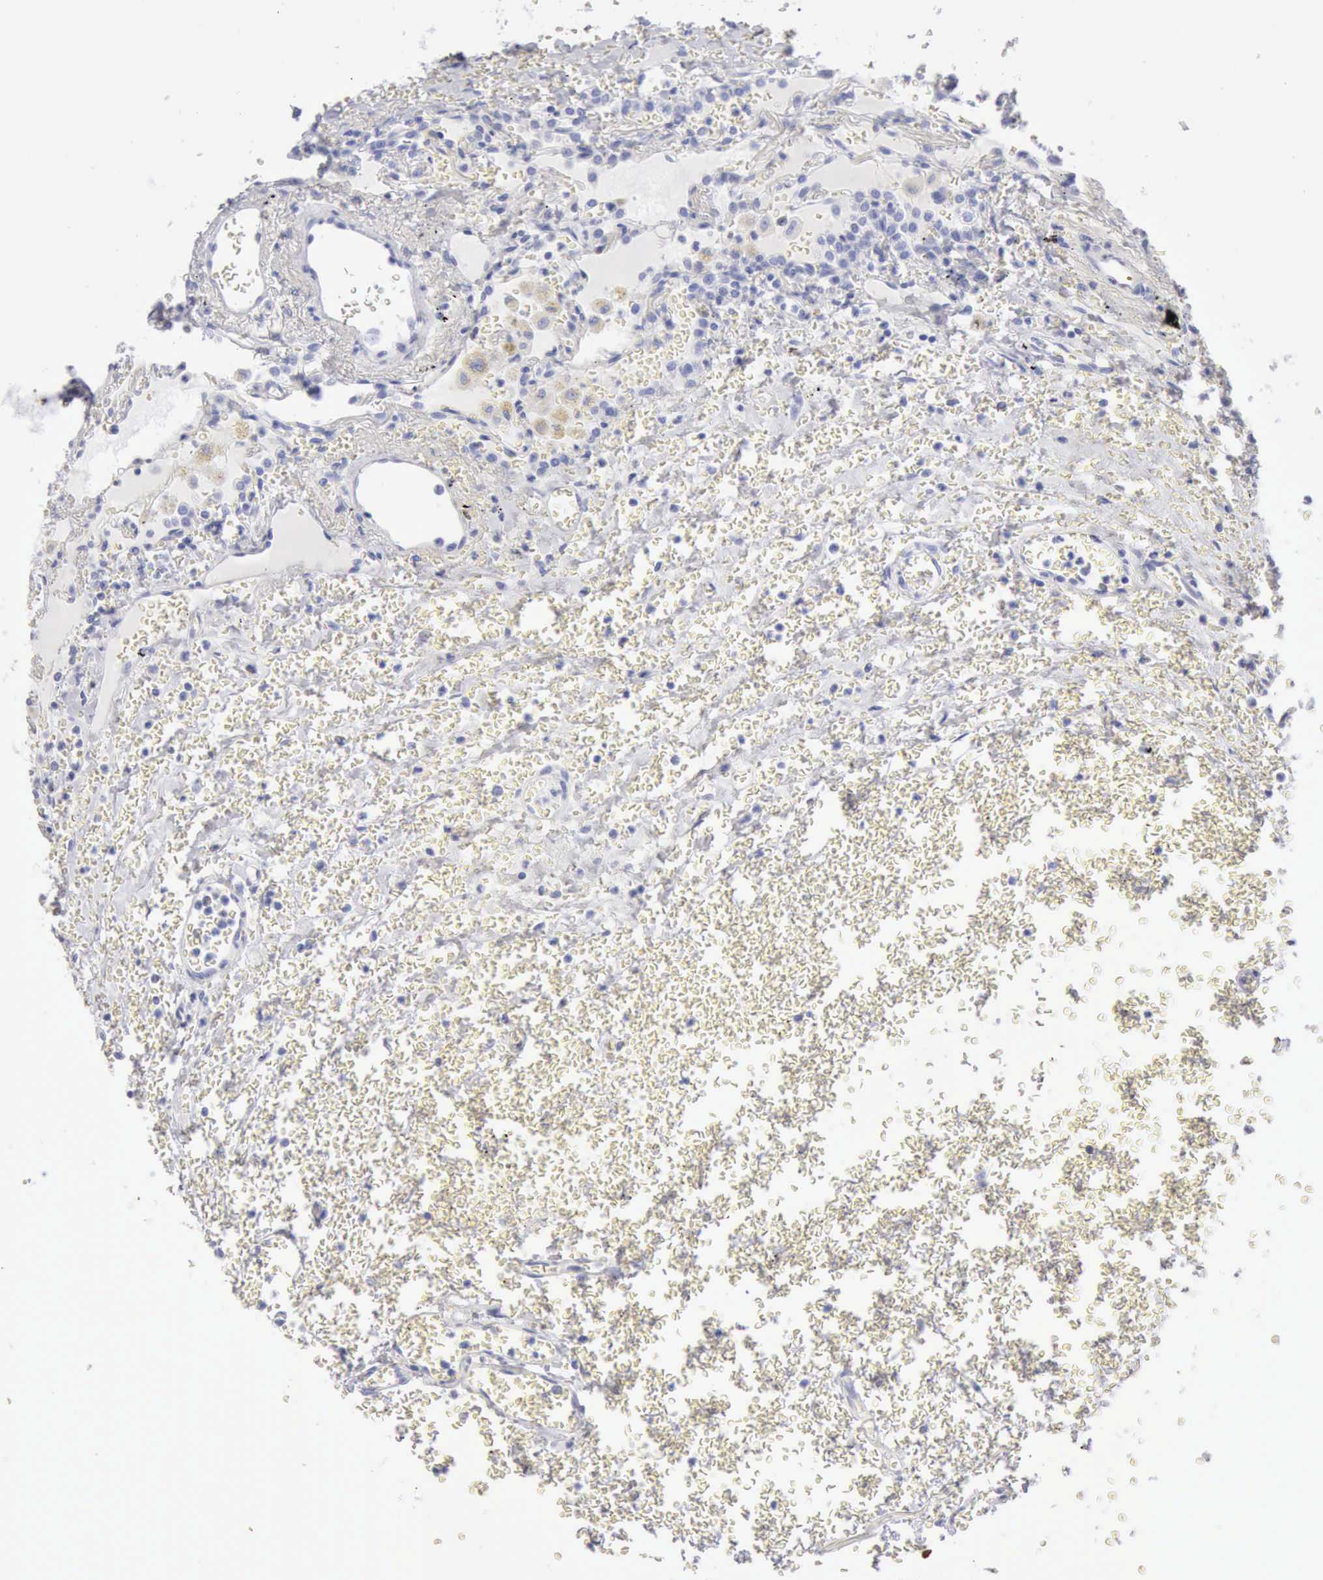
{"staining": {"intensity": "negative", "quantity": "none", "location": "none"}, "tissue": "carcinoid", "cell_type": "Tumor cells", "image_type": "cancer", "snomed": [{"axis": "morphology", "description": "Carcinoid, malignant, NOS"}, {"axis": "topography", "description": "Bronchus"}], "caption": "There is no significant expression in tumor cells of carcinoid.", "gene": "KRT5", "patient": {"sex": "male", "age": 55}}